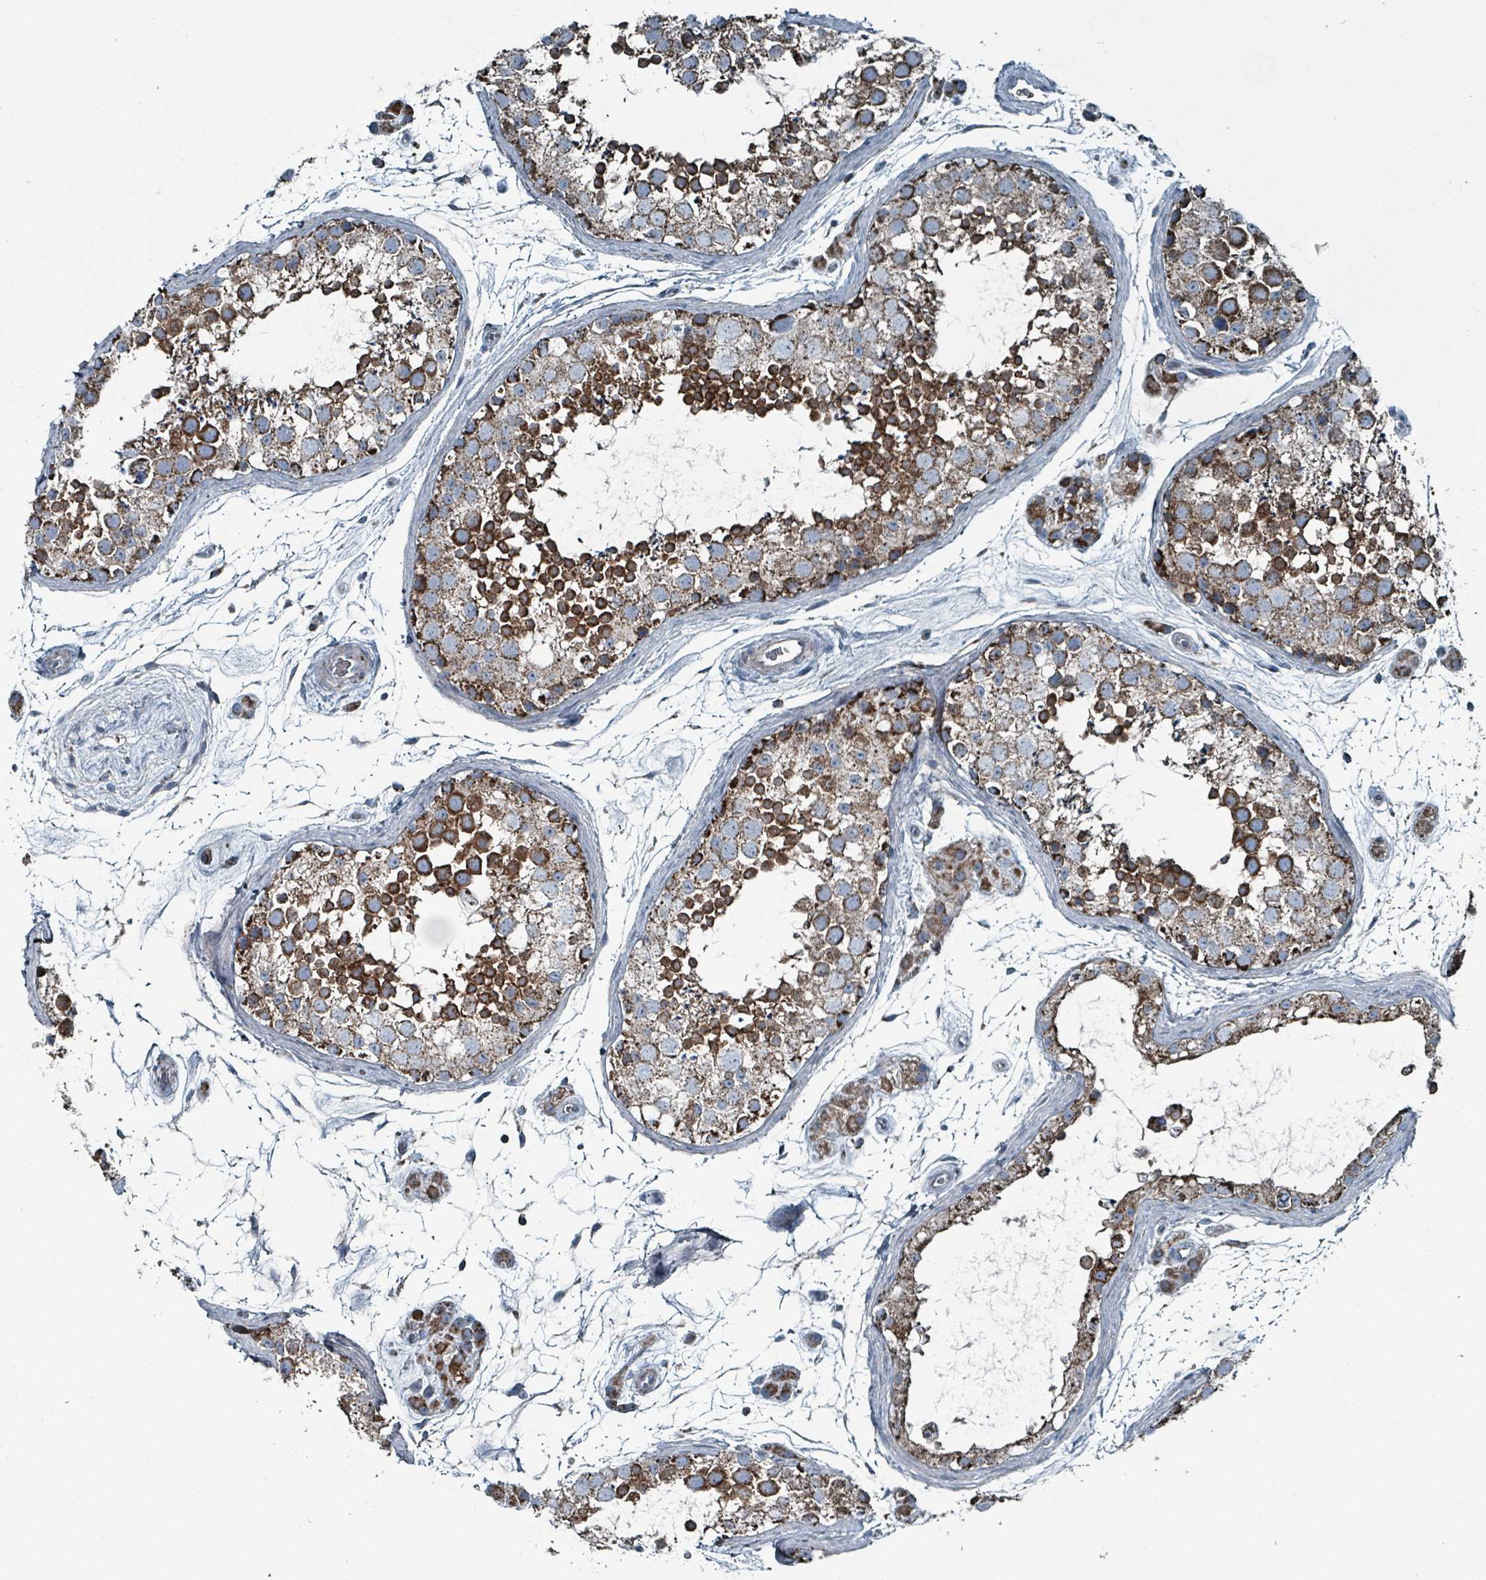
{"staining": {"intensity": "strong", "quantity": ">75%", "location": "cytoplasmic/membranous"}, "tissue": "testis", "cell_type": "Cells in seminiferous ducts", "image_type": "normal", "snomed": [{"axis": "morphology", "description": "Normal tissue, NOS"}, {"axis": "topography", "description": "Testis"}], "caption": "Protein staining of unremarkable testis reveals strong cytoplasmic/membranous staining in about >75% of cells in seminiferous ducts.", "gene": "ABHD18", "patient": {"sex": "male", "age": 41}}